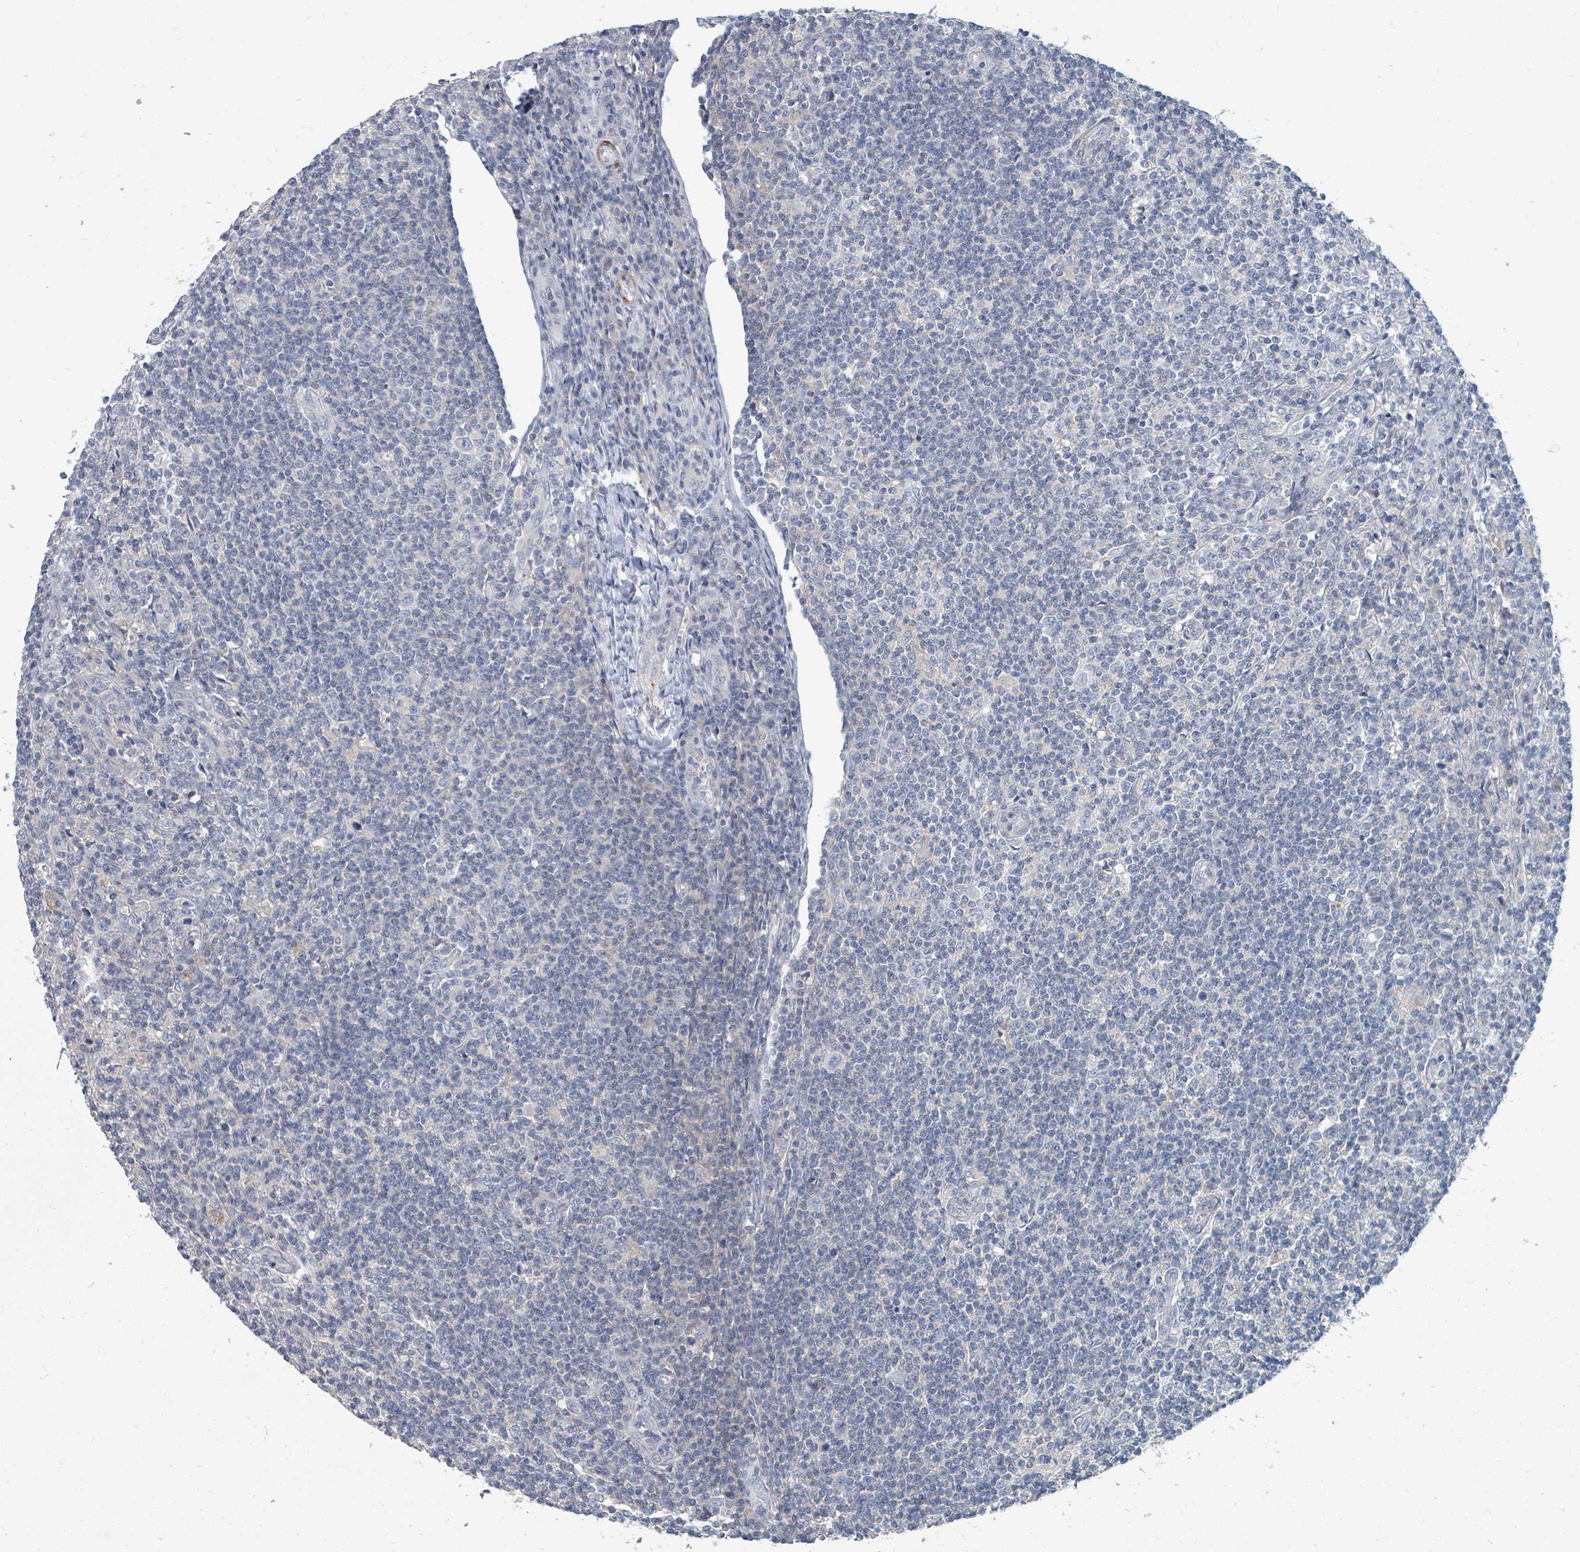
{"staining": {"intensity": "negative", "quantity": "none", "location": "none"}, "tissue": "lymphoma", "cell_type": "Tumor cells", "image_type": "cancer", "snomed": [{"axis": "morphology", "description": "Hodgkin's disease, NOS"}, {"axis": "topography", "description": "Lymph node"}], "caption": "IHC of lymphoma demonstrates no expression in tumor cells.", "gene": "ARGFX", "patient": {"sex": "male", "age": 83}}